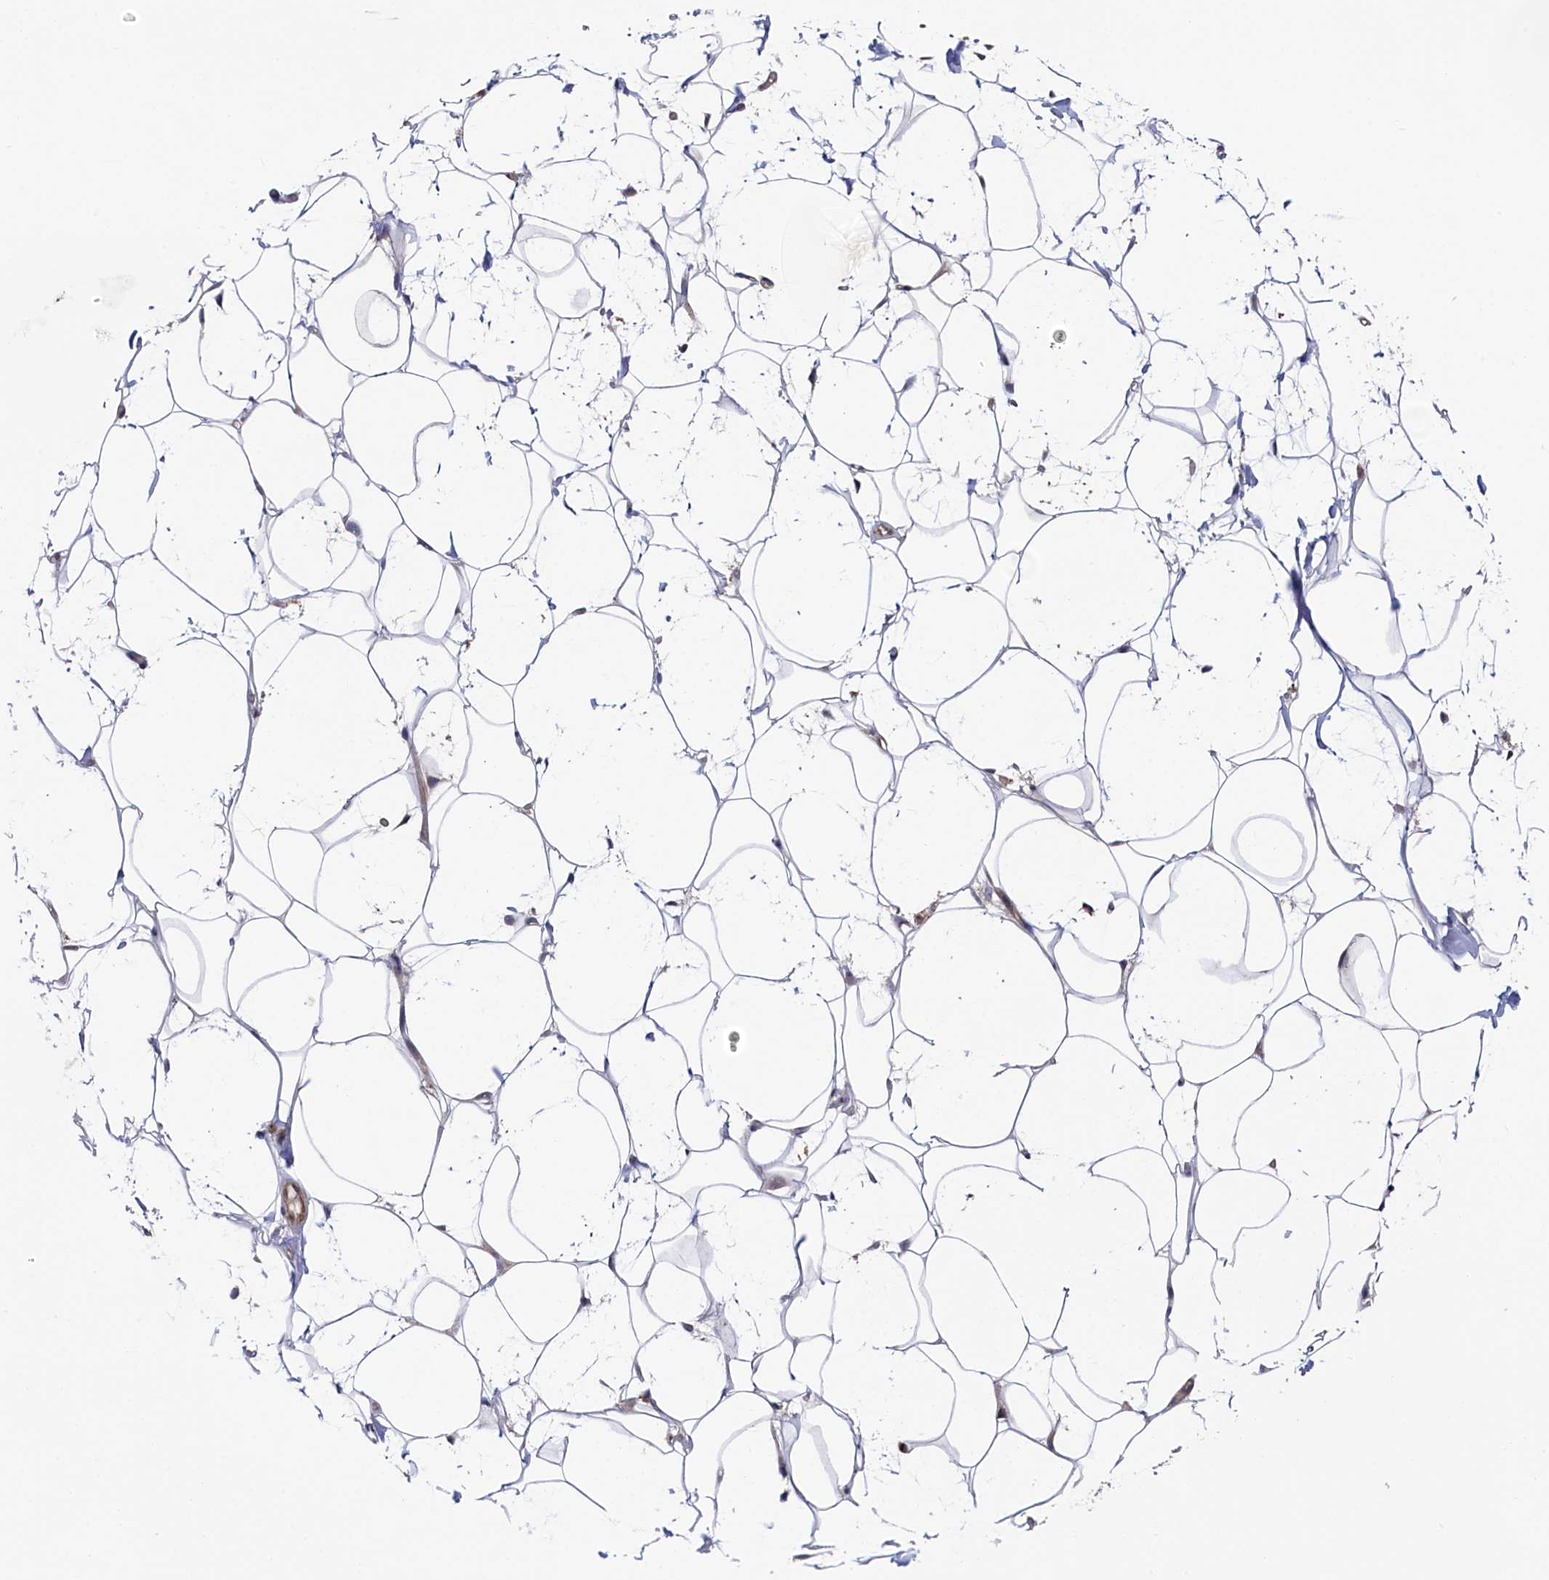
{"staining": {"intensity": "weak", "quantity": ">75%", "location": "cytoplasmic/membranous"}, "tissue": "adipose tissue", "cell_type": "Adipocytes", "image_type": "normal", "snomed": [{"axis": "morphology", "description": "Normal tissue, NOS"}, {"axis": "topography", "description": "Breast"}], "caption": "Immunohistochemistry histopathology image of normal adipose tissue: human adipose tissue stained using immunohistochemistry shows low levels of weak protein expression localized specifically in the cytoplasmic/membranous of adipocytes, appearing as a cytoplasmic/membranous brown color.", "gene": "ZNF891", "patient": {"sex": "female", "age": 26}}